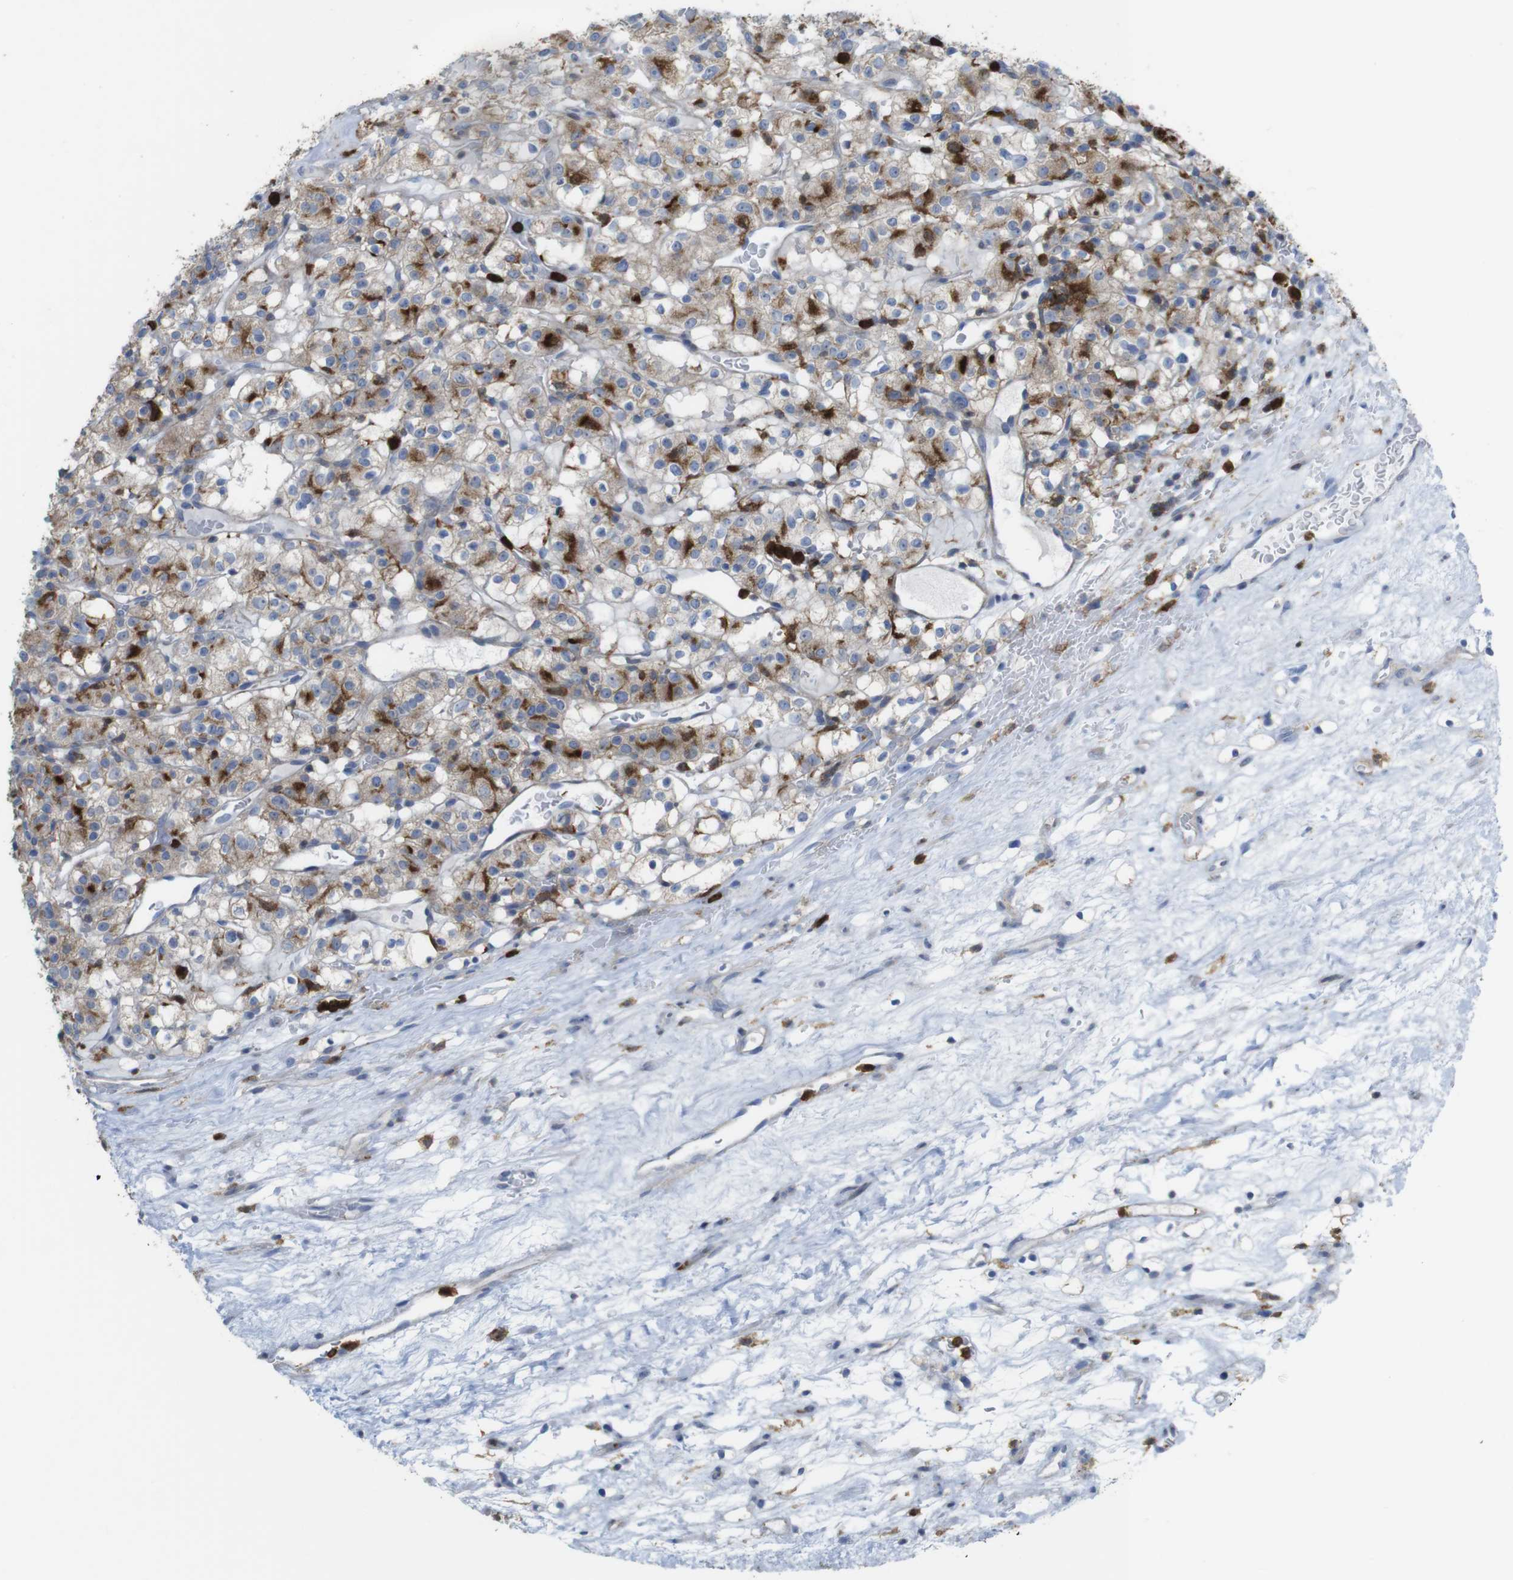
{"staining": {"intensity": "moderate", "quantity": "25%-75%", "location": "cytoplasmic/membranous"}, "tissue": "renal cancer", "cell_type": "Tumor cells", "image_type": "cancer", "snomed": [{"axis": "morphology", "description": "Normal tissue, NOS"}, {"axis": "morphology", "description": "Adenocarcinoma, NOS"}, {"axis": "topography", "description": "Kidney"}], "caption": "Tumor cells demonstrate moderate cytoplasmic/membranous positivity in about 25%-75% of cells in adenocarcinoma (renal). Using DAB (brown) and hematoxylin (blue) stains, captured at high magnification using brightfield microscopy.", "gene": "PRKCD", "patient": {"sex": "female", "age": 72}}